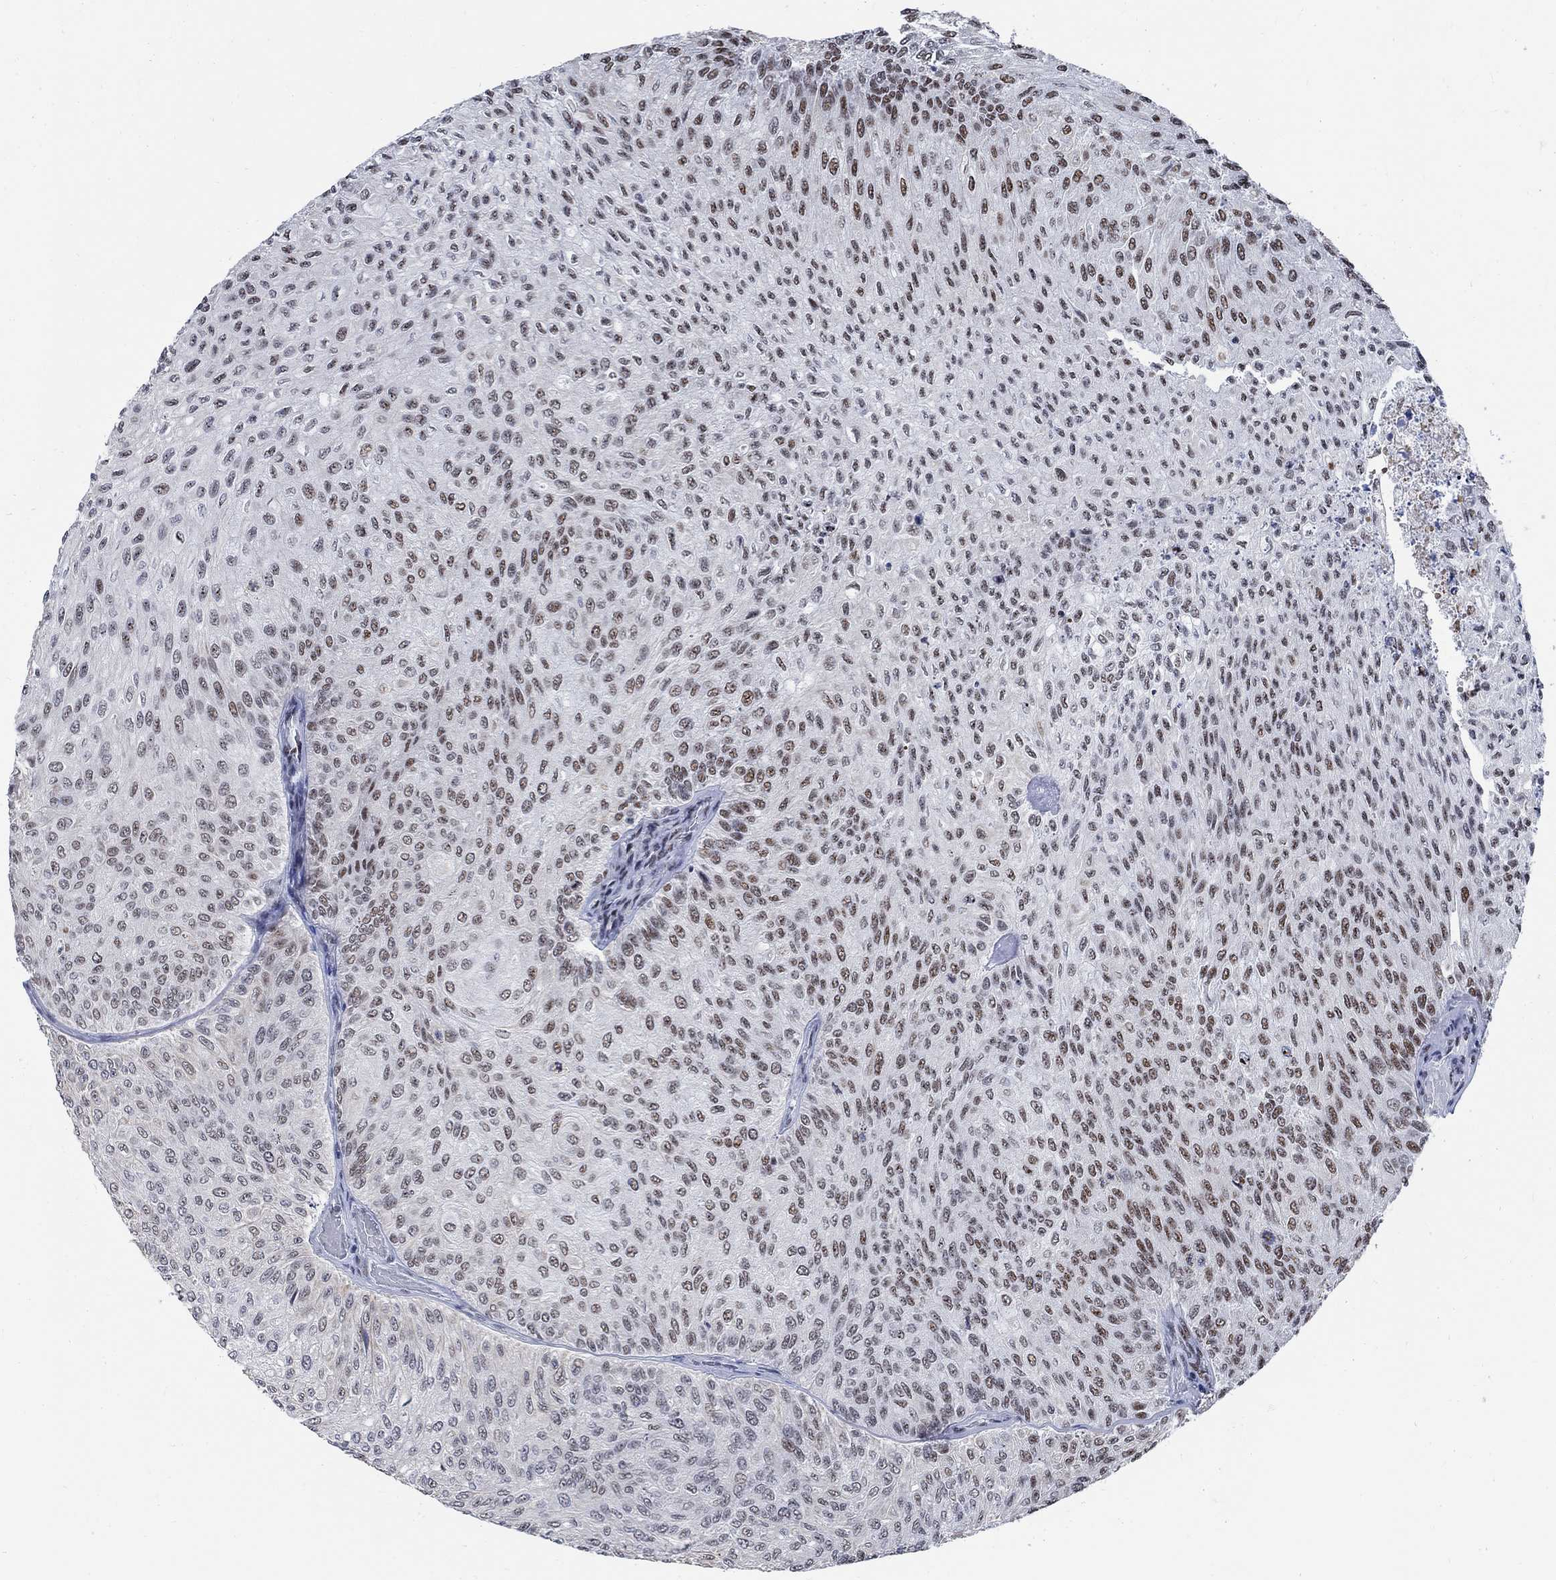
{"staining": {"intensity": "moderate", "quantity": "25%-75%", "location": "nuclear"}, "tissue": "urothelial cancer", "cell_type": "Tumor cells", "image_type": "cancer", "snomed": [{"axis": "morphology", "description": "Urothelial carcinoma, Low grade"}, {"axis": "topography", "description": "Urinary bladder"}], "caption": "The histopathology image exhibits a brown stain indicating the presence of a protein in the nuclear of tumor cells in urothelial cancer. The staining is performed using DAB (3,3'-diaminobenzidine) brown chromogen to label protein expression. The nuclei are counter-stained blue using hematoxylin.", "gene": "DLK1", "patient": {"sex": "male", "age": 78}}